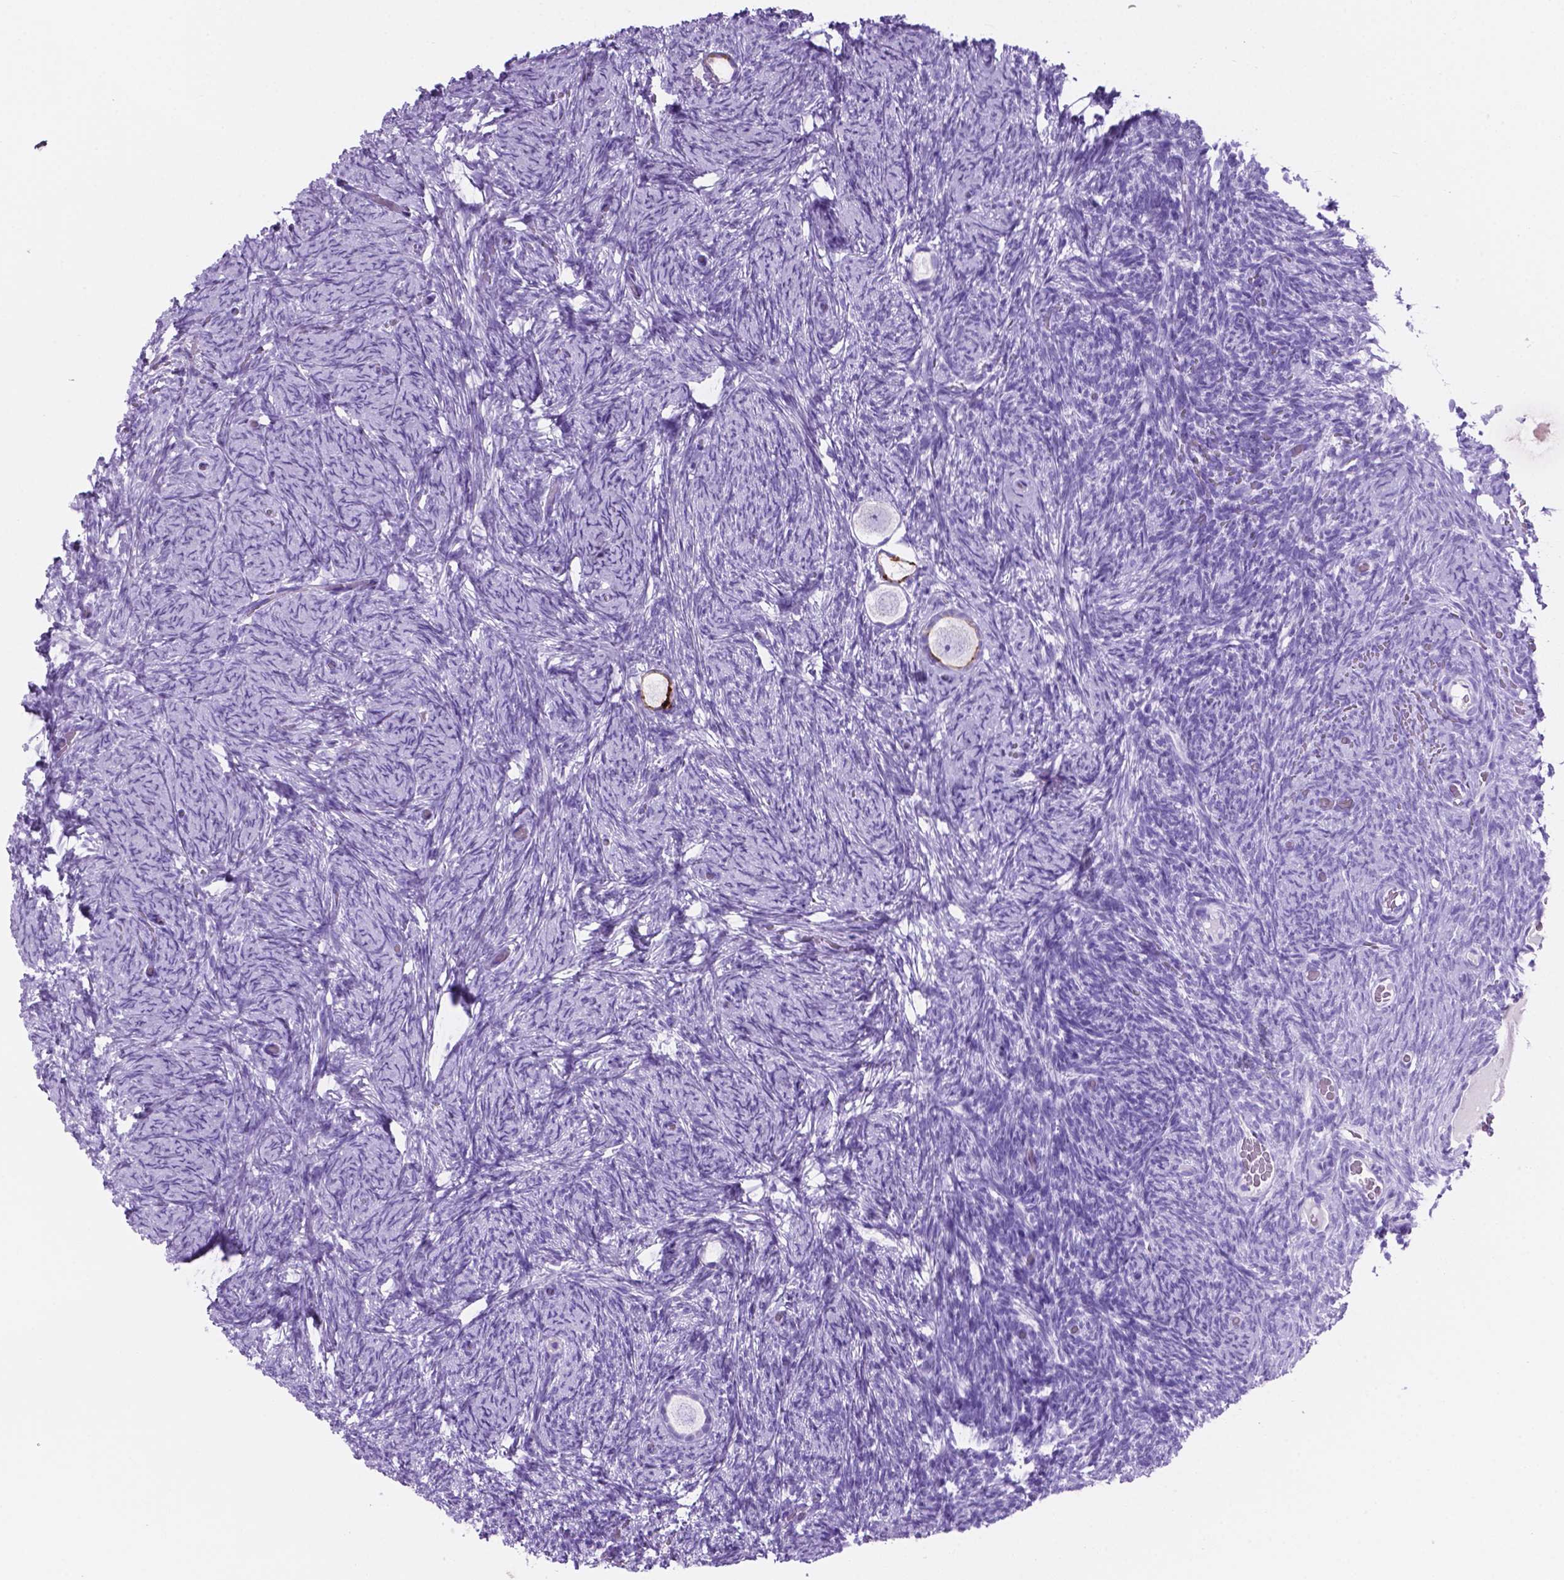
{"staining": {"intensity": "negative", "quantity": "none", "location": "none"}, "tissue": "ovary", "cell_type": "Follicle cells", "image_type": "normal", "snomed": [{"axis": "morphology", "description": "Normal tissue, NOS"}, {"axis": "topography", "description": "Ovary"}], "caption": "DAB immunohistochemical staining of benign ovary exhibits no significant positivity in follicle cells. (DAB (3,3'-diaminobenzidine) IHC with hematoxylin counter stain).", "gene": "C17orf107", "patient": {"sex": "female", "age": 34}}